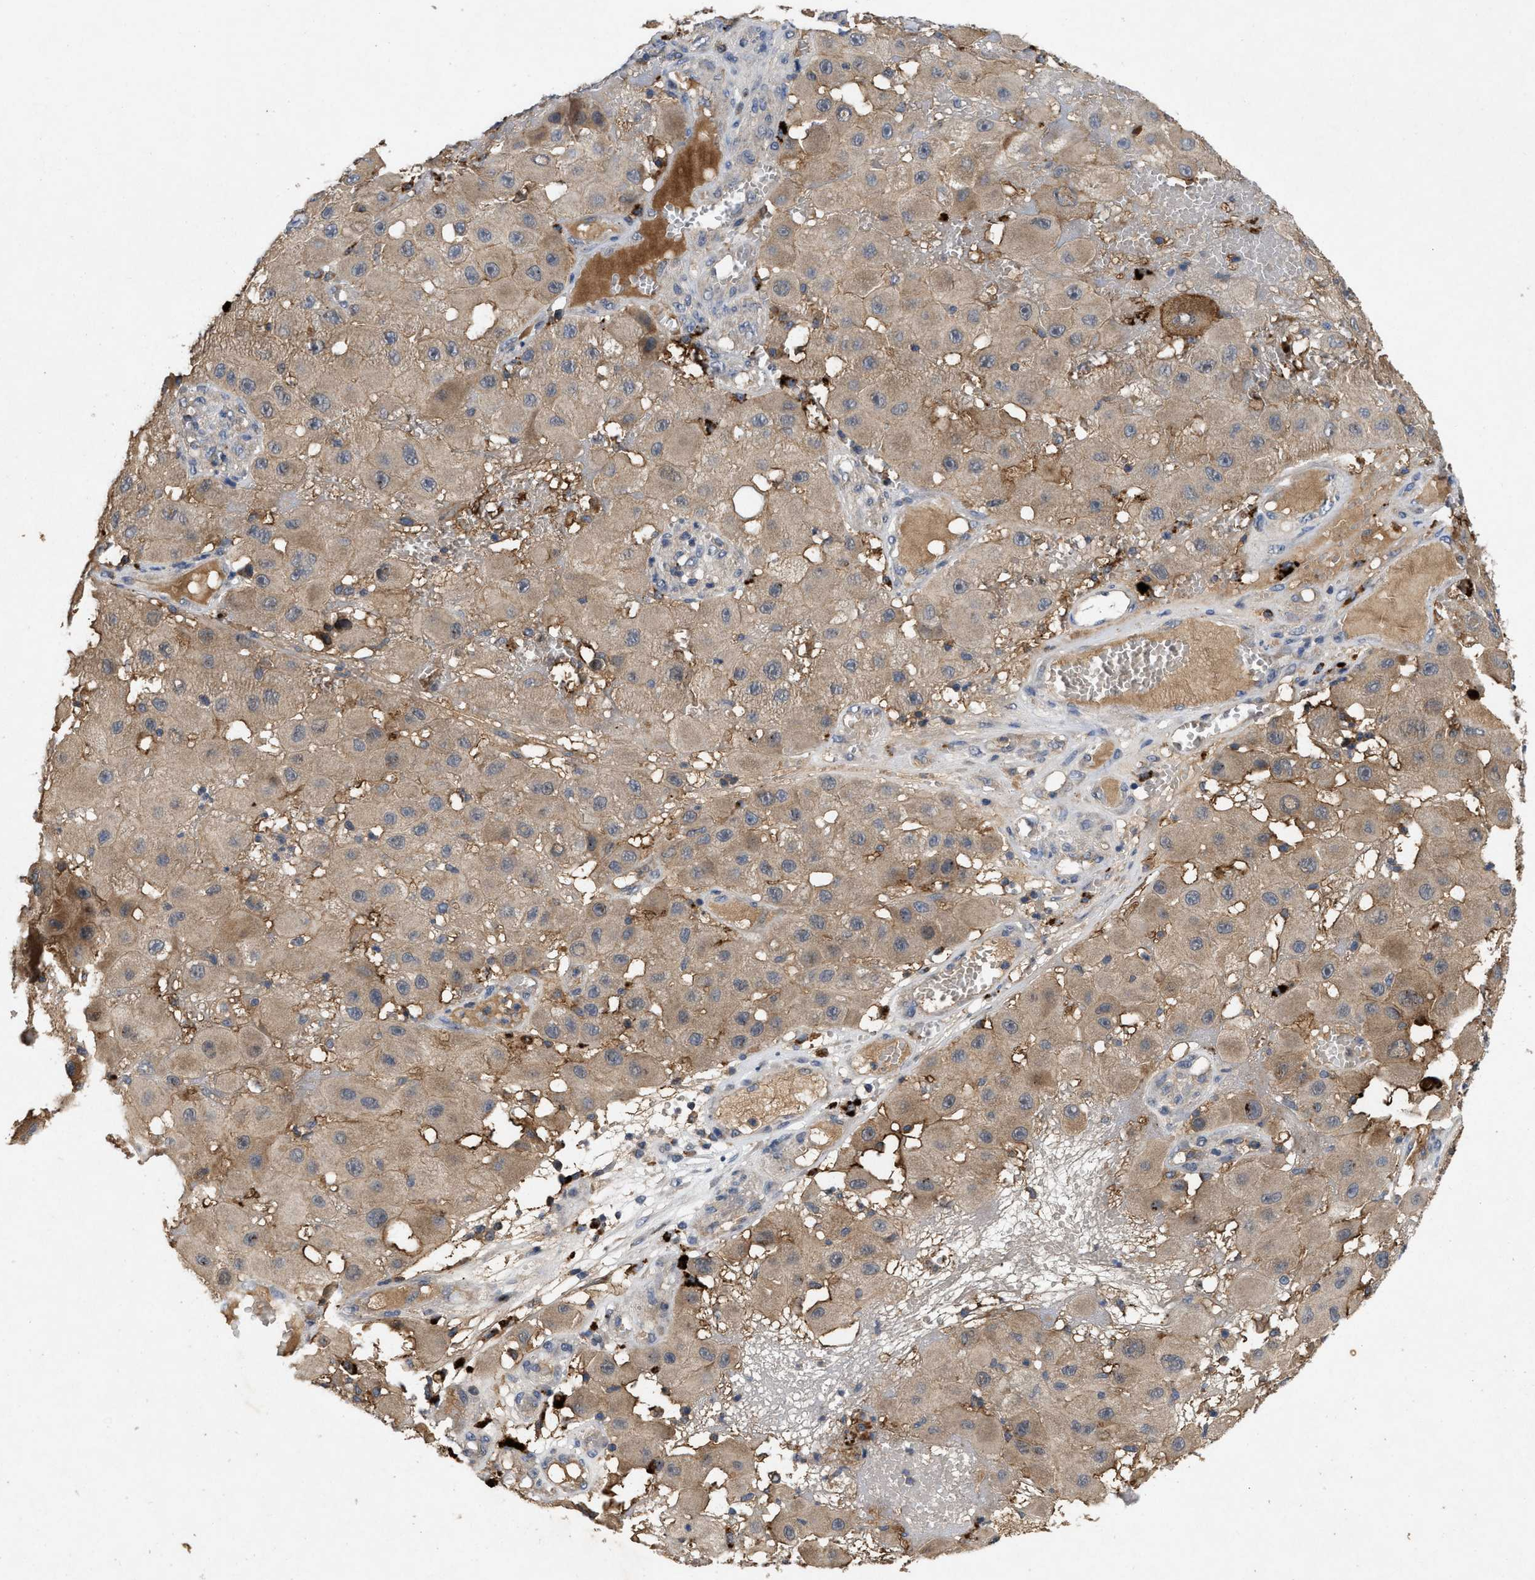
{"staining": {"intensity": "moderate", "quantity": ">75%", "location": "cytoplasmic/membranous"}, "tissue": "melanoma", "cell_type": "Tumor cells", "image_type": "cancer", "snomed": [{"axis": "morphology", "description": "Malignant melanoma, NOS"}, {"axis": "topography", "description": "Skin"}], "caption": "A brown stain shows moderate cytoplasmic/membranous staining of a protein in human melanoma tumor cells.", "gene": "LPAR2", "patient": {"sex": "female", "age": 81}}